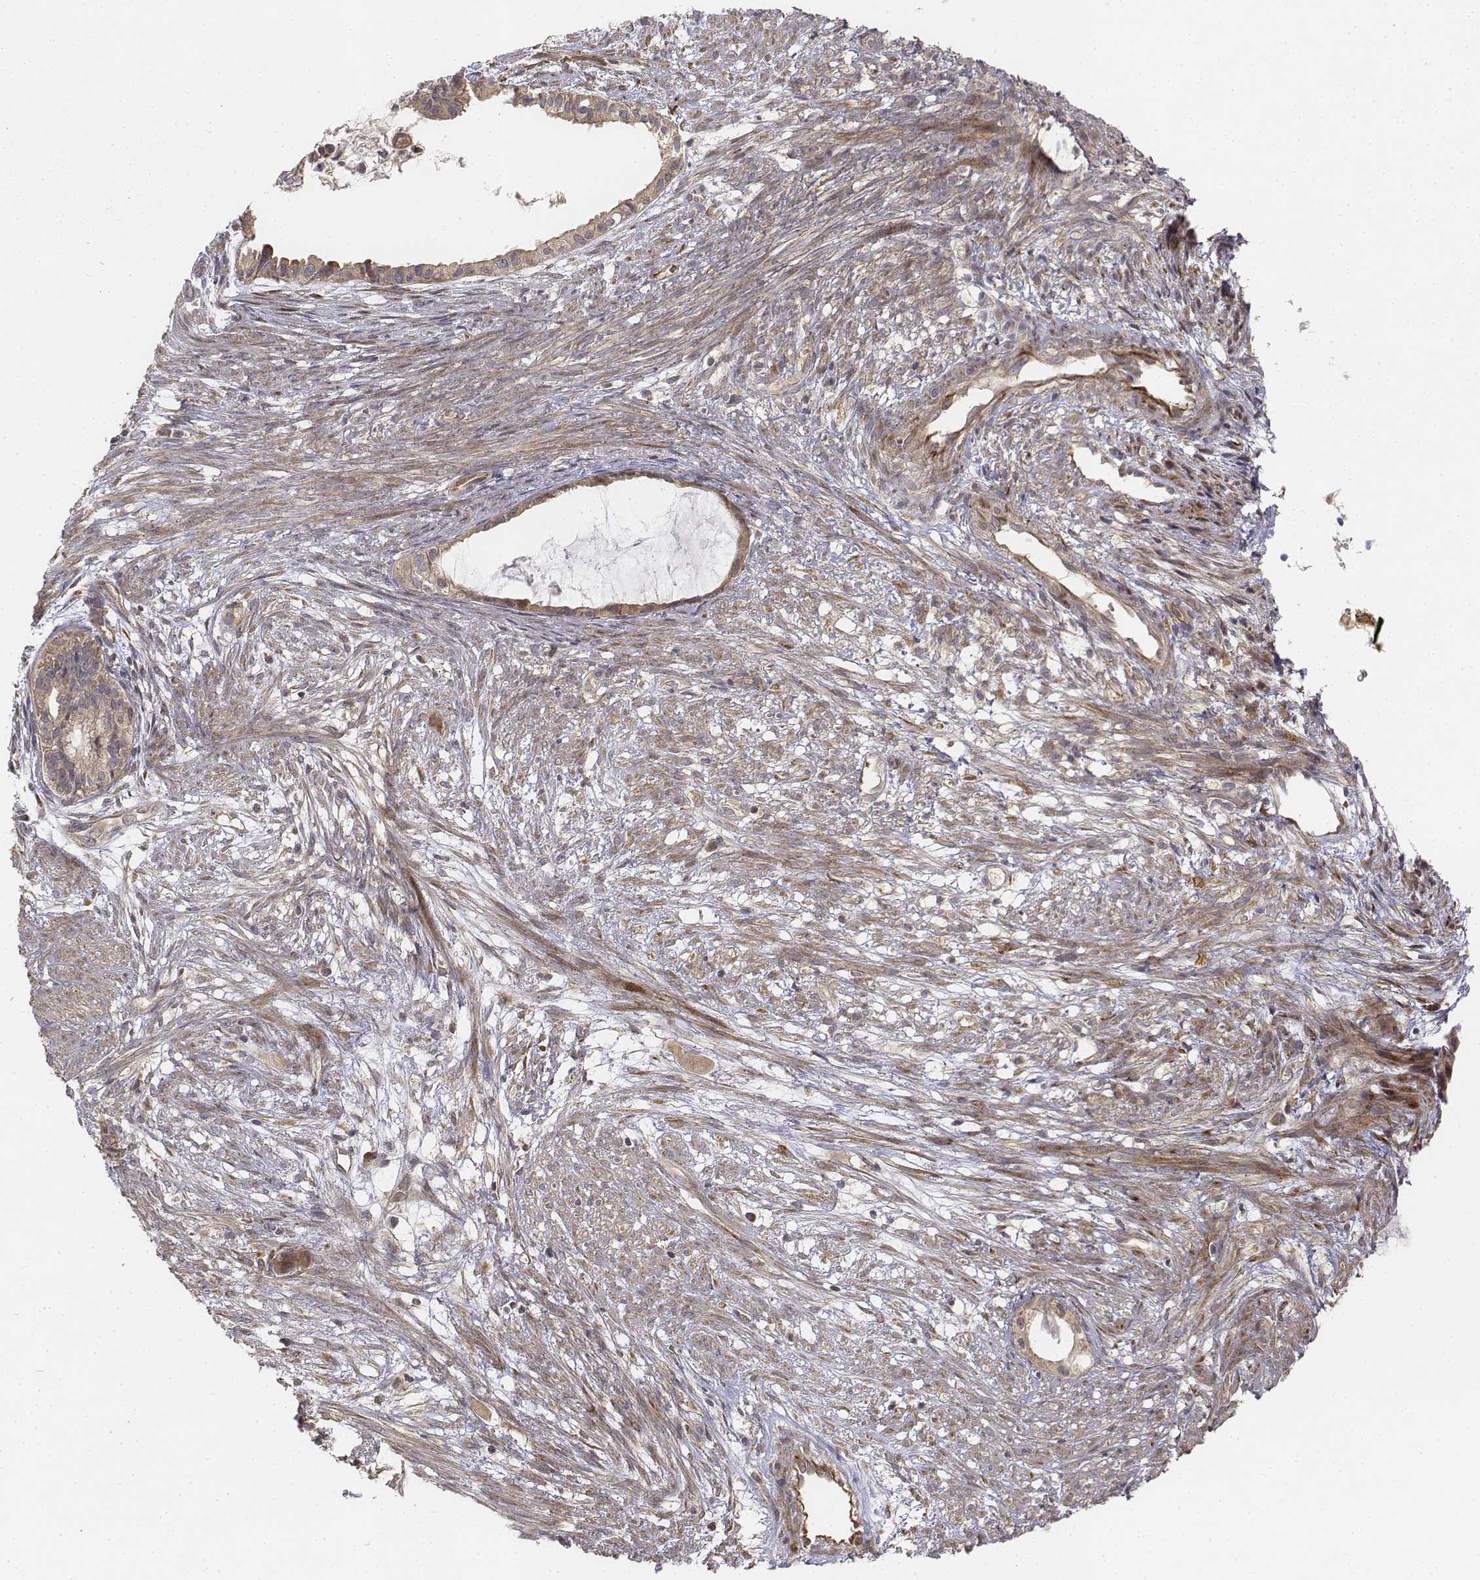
{"staining": {"intensity": "weak", "quantity": ">75%", "location": "cytoplasmic/membranous"}, "tissue": "endometrial cancer", "cell_type": "Tumor cells", "image_type": "cancer", "snomed": [{"axis": "morphology", "description": "Adenocarcinoma, NOS"}, {"axis": "topography", "description": "Endometrium"}], "caption": "An IHC image of neoplastic tissue is shown. Protein staining in brown shows weak cytoplasmic/membranous positivity in endometrial cancer within tumor cells.", "gene": "FBXO21", "patient": {"sex": "female", "age": 86}}